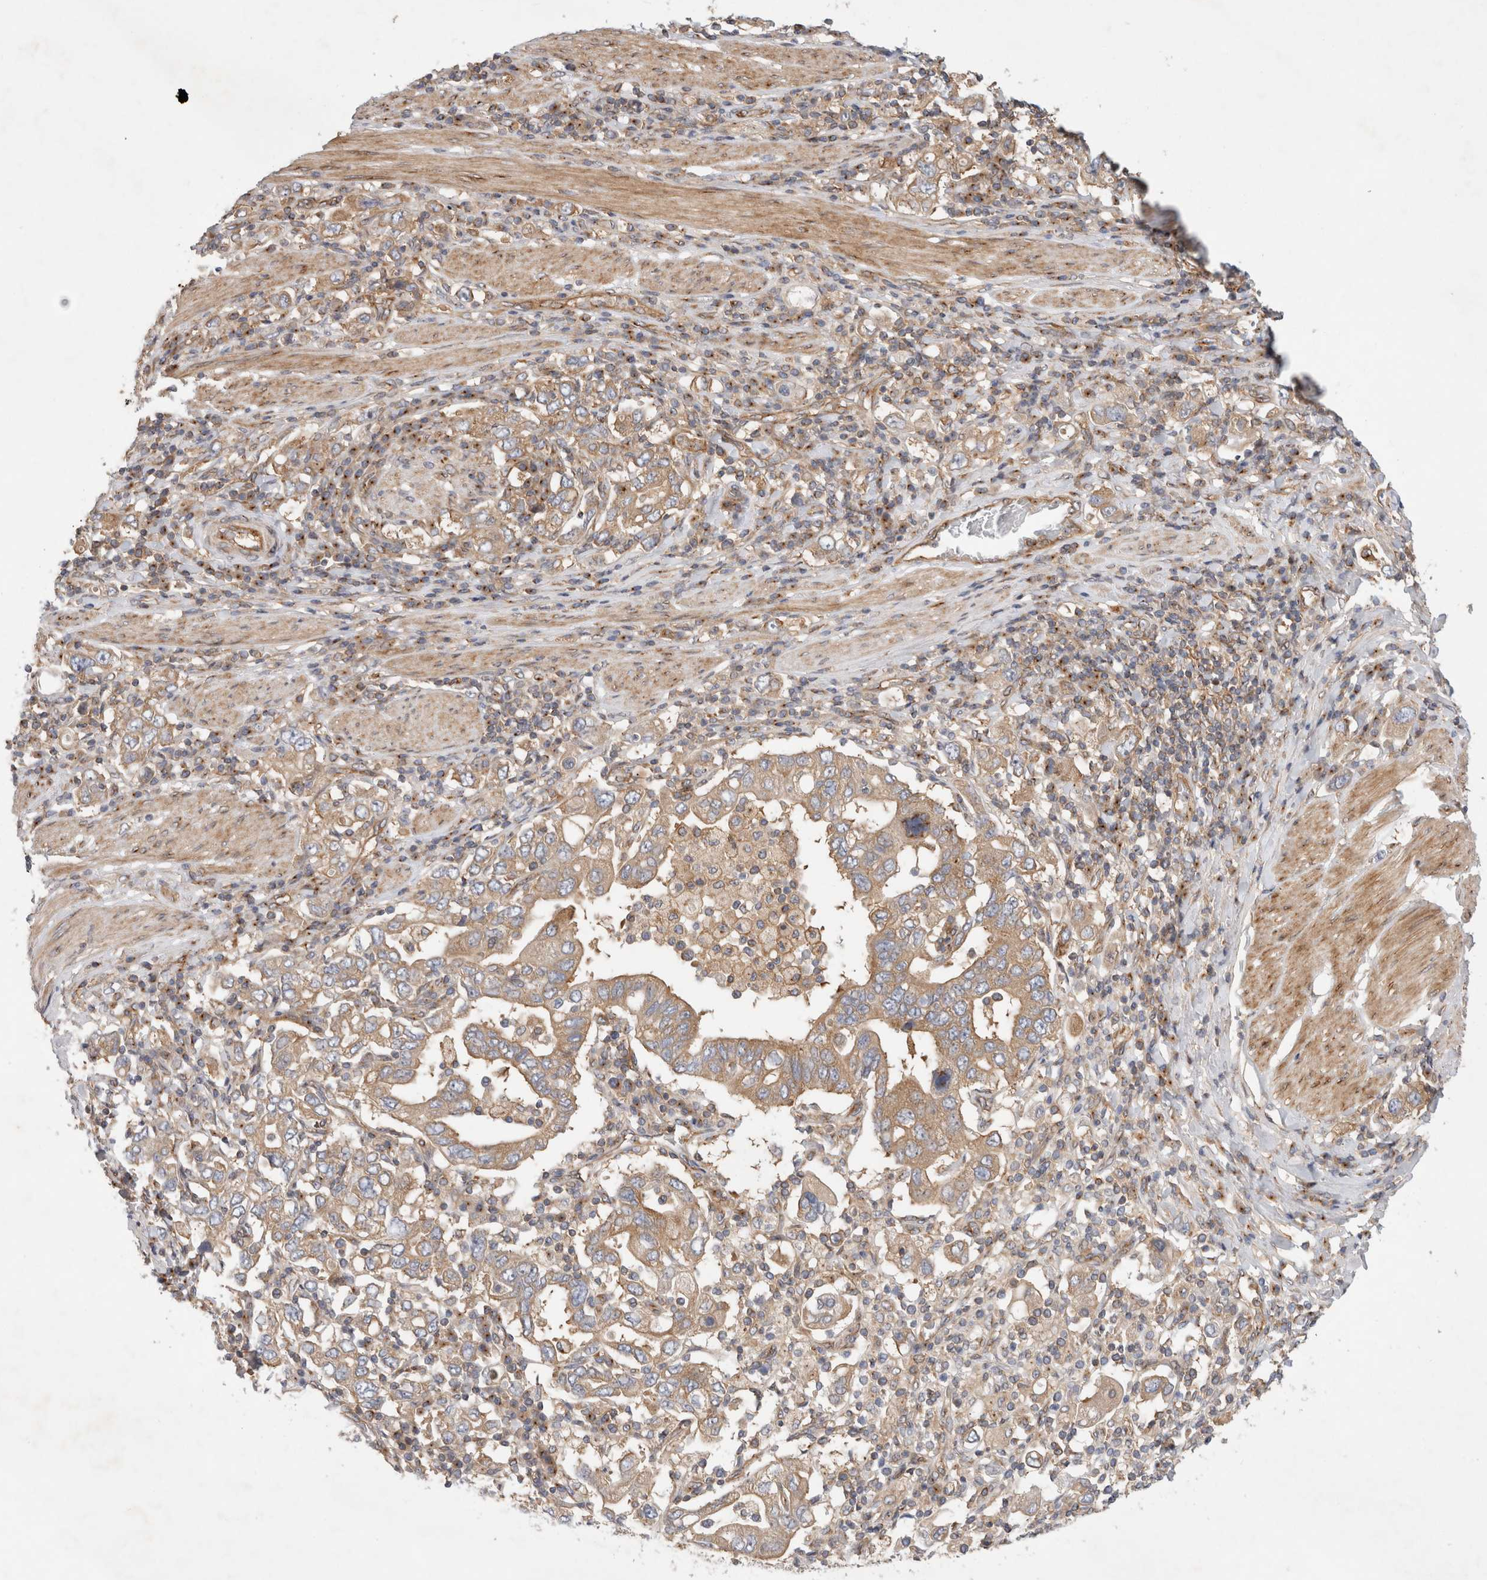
{"staining": {"intensity": "weak", "quantity": ">75%", "location": "cytoplasmic/membranous"}, "tissue": "stomach cancer", "cell_type": "Tumor cells", "image_type": "cancer", "snomed": [{"axis": "morphology", "description": "Adenocarcinoma, NOS"}, {"axis": "topography", "description": "Stomach, upper"}], "caption": "The photomicrograph demonstrates a brown stain indicating the presence of a protein in the cytoplasmic/membranous of tumor cells in stomach cancer (adenocarcinoma).", "gene": "GPR150", "patient": {"sex": "male", "age": 62}}